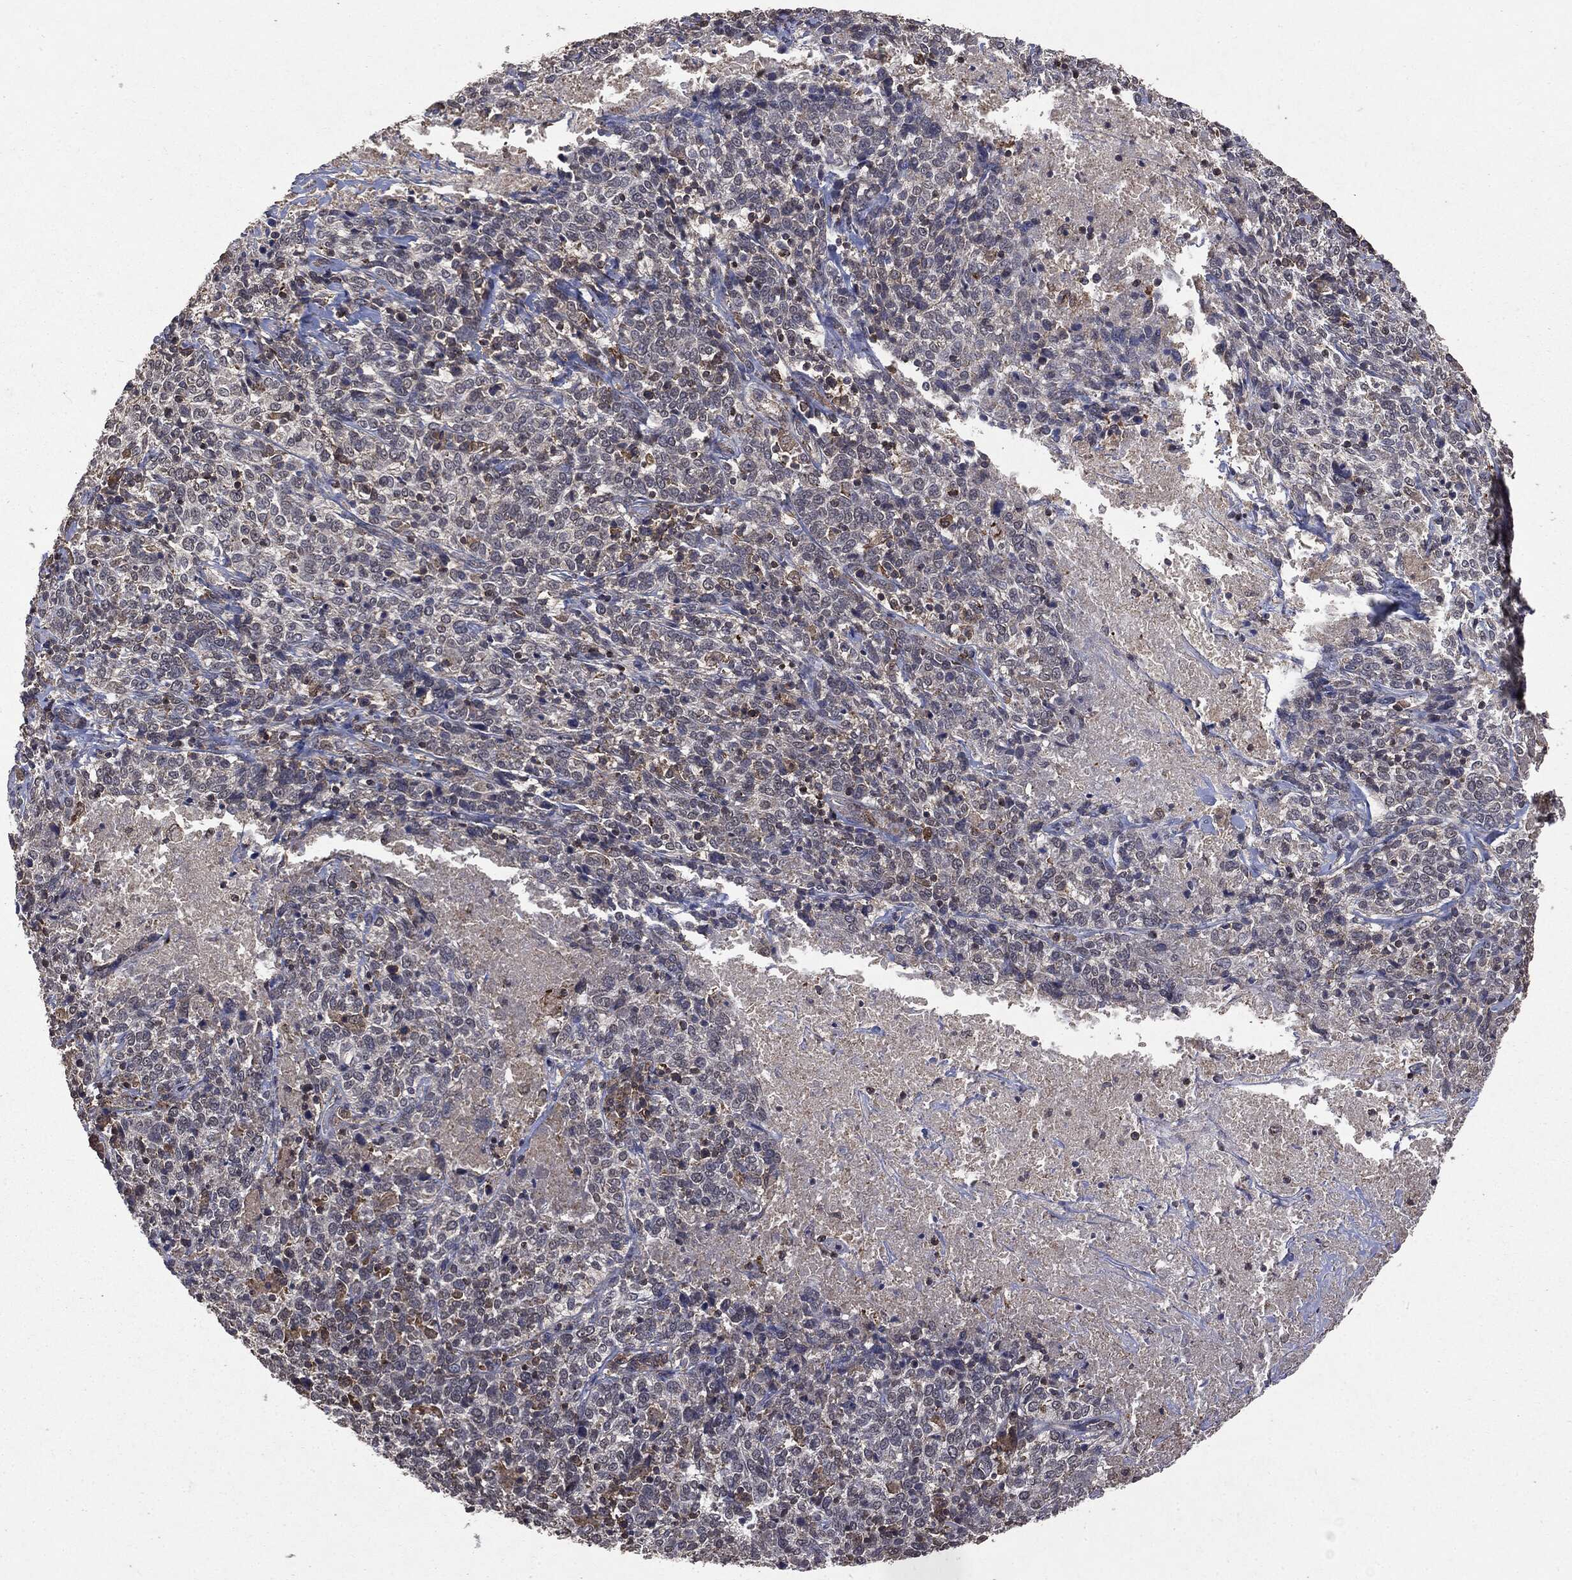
{"staining": {"intensity": "negative", "quantity": "none", "location": "none"}, "tissue": "cervical cancer", "cell_type": "Tumor cells", "image_type": "cancer", "snomed": [{"axis": "morphology", "description": "Squamous cell carcinoma, NOS"}, {"axis": "topography", "description": "Cervix"}], "caption": "Tumor cells are negative for brown protein staining in squamous cell carcinoma (cervical). (DAB (3,3'-diaminobenzidine) immunohistochemistry, high magnification).", "gene": "PTEN", "patient": {"sex": "female", "age": 46}}